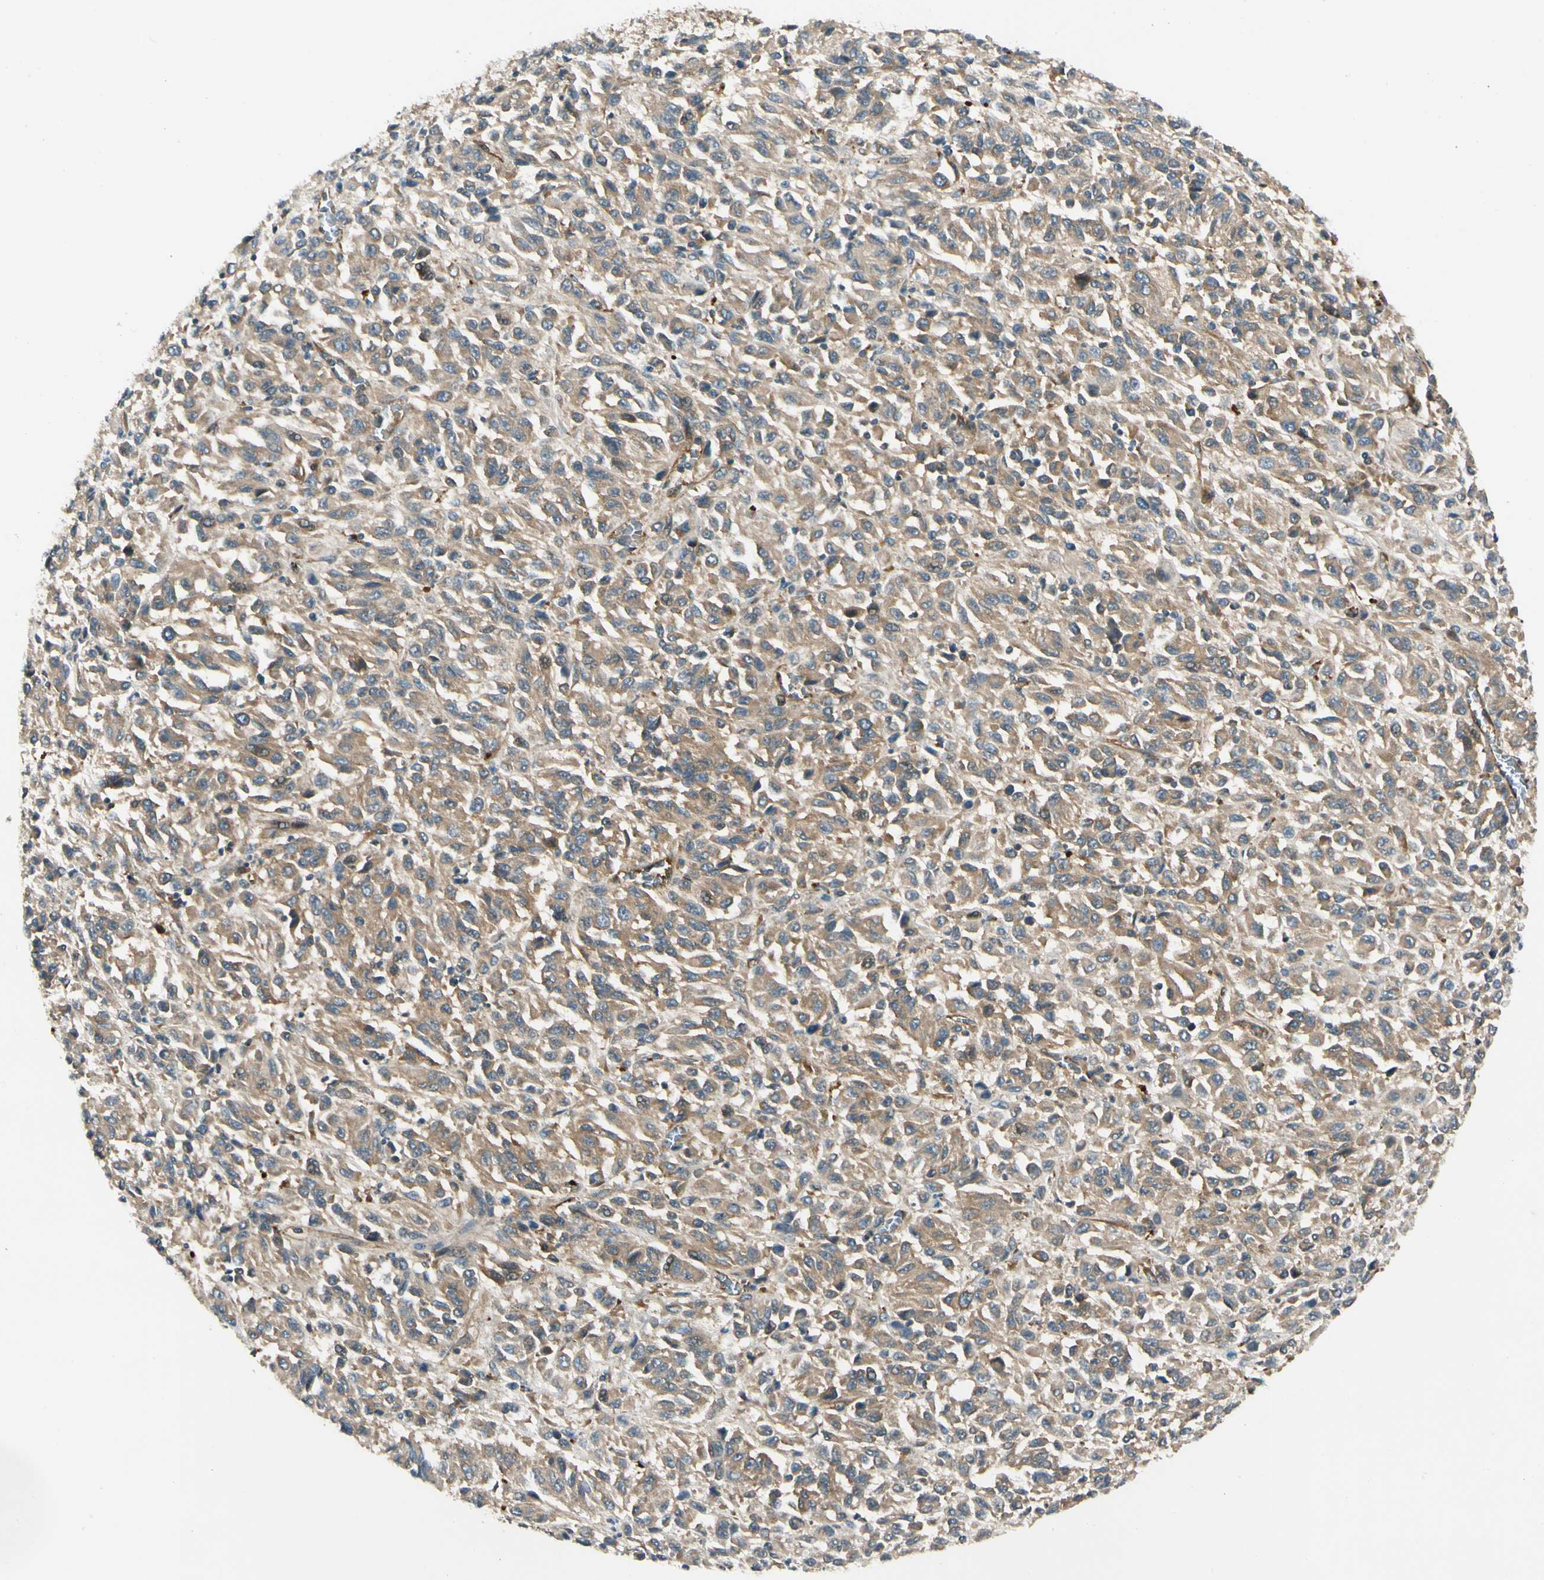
{"staining": {"intensity": "weak", "quantity": ">75%", "location": "cytoplasmic/membranous"}, "tissue": "melanoma", "cell_type": "Tumor cells", "image_type": "cancer", "snomed": [{"axis": "morphology", "description": "Malignant melanoma, Metastatic site"}, {"axis": "topography", "description": "Lung"}], "caption": "Protein staining of malignant melanoma (metastatic site) tissue demonstrates weak cytoplasmic/membranous staining in approximately >75% of tumor cells. (DAB IHC, brown staining for protein, blue staining for nuclei).", "gene": "ROCK2", "patient": {"sex": "male", "age": 64}}